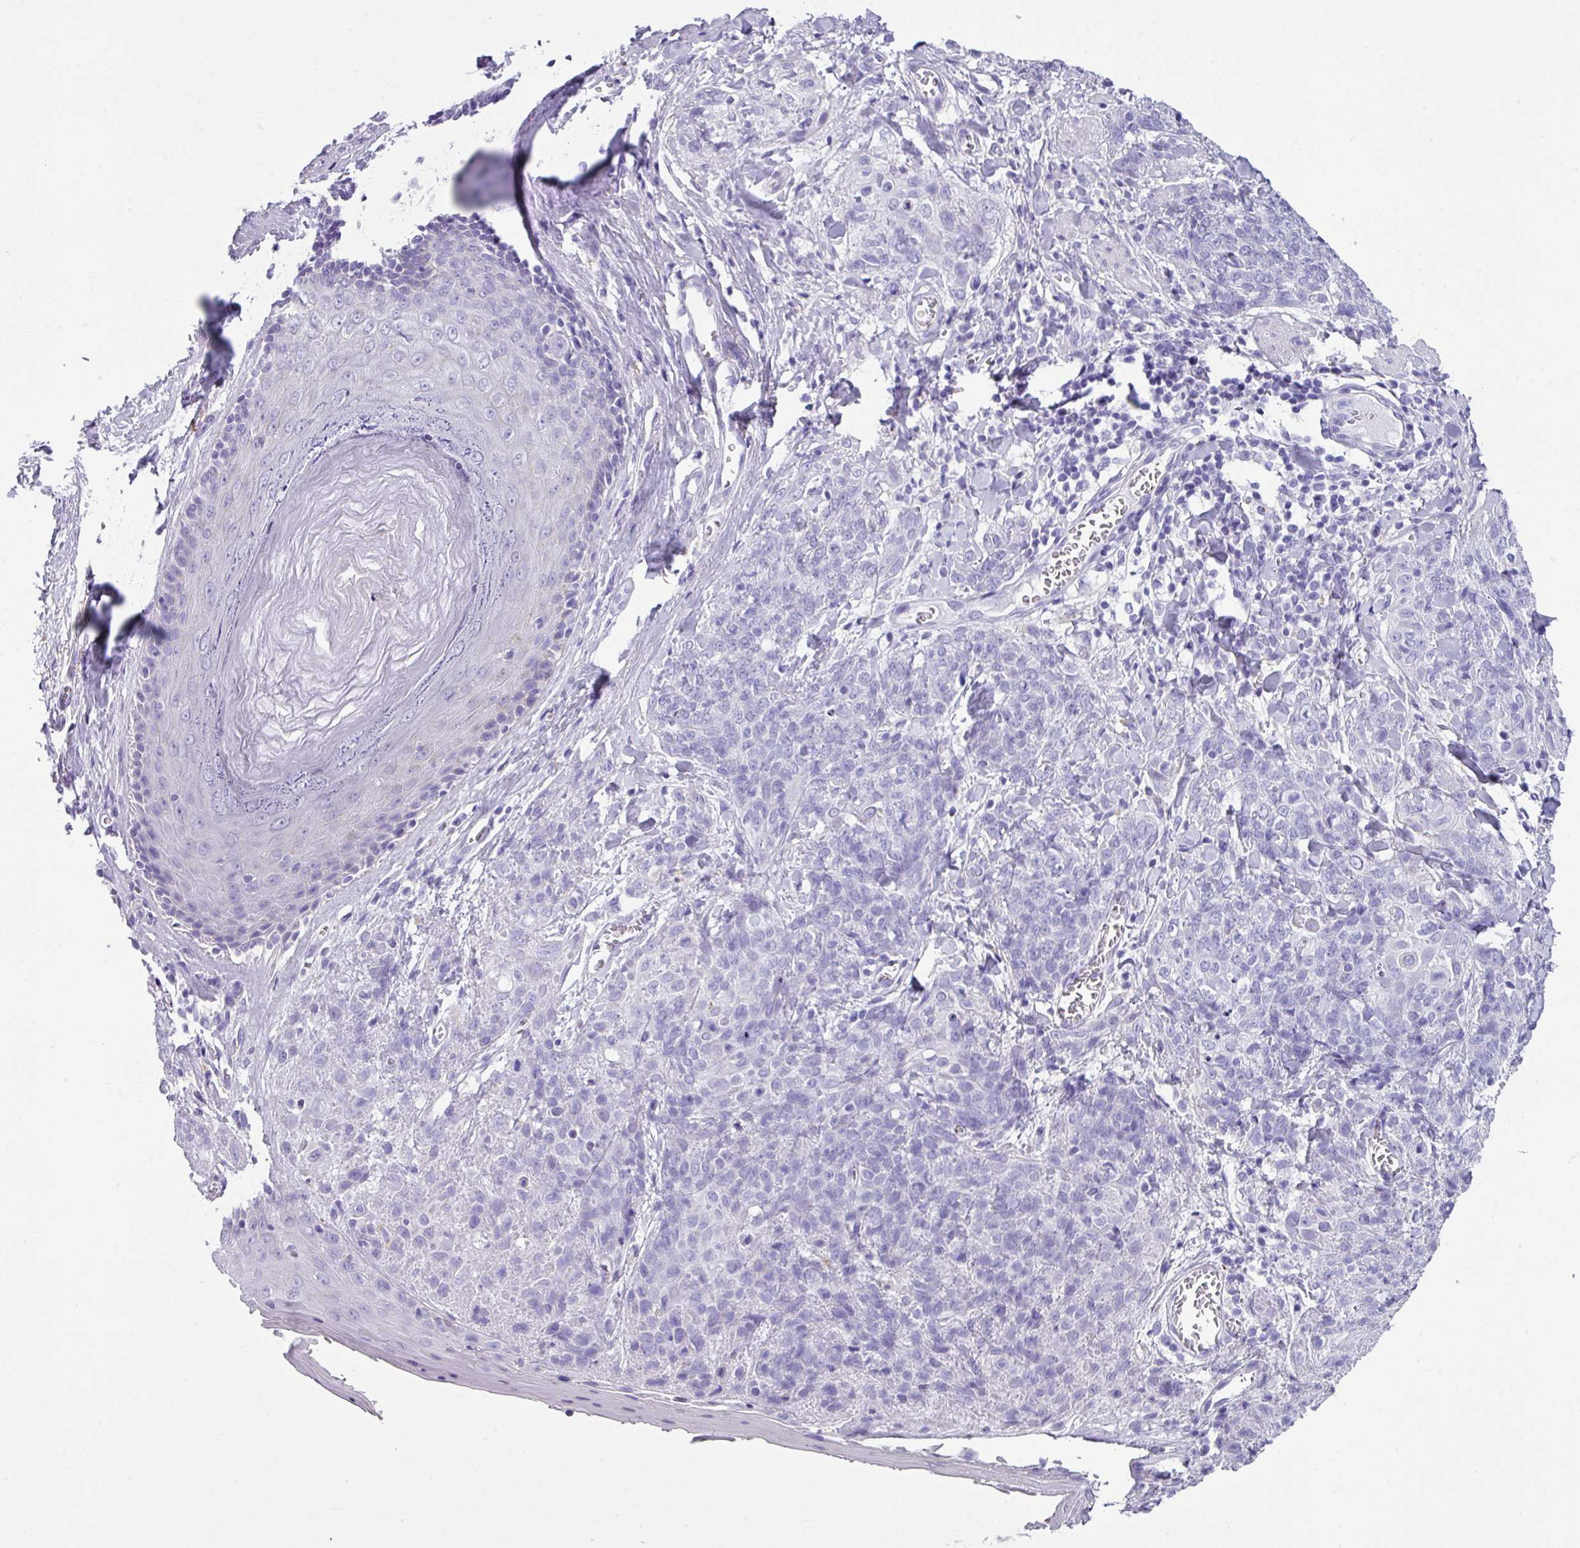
{"staining": {"intensity": "negative", "quantity": "none", "location": "none"}, "tissue": "skin cancer", "cell_type": "Tumor cells", "image_type": "cancer", "snomed": [{"axis": "morphology", "description": "Squamous cell carcinoma, NOS"}, {"axis": "topography", "description": "Skin"}, {"axis": "topography", "description": "Vulva"}], "caption": "DAB (3,3'-diaminobenzidine) immunohistochemical staining of human skin cancer exhibits no significant staining in tumor cells.", "gene": "ZNF568", "patient": {"sex": "female", "age": 85}}